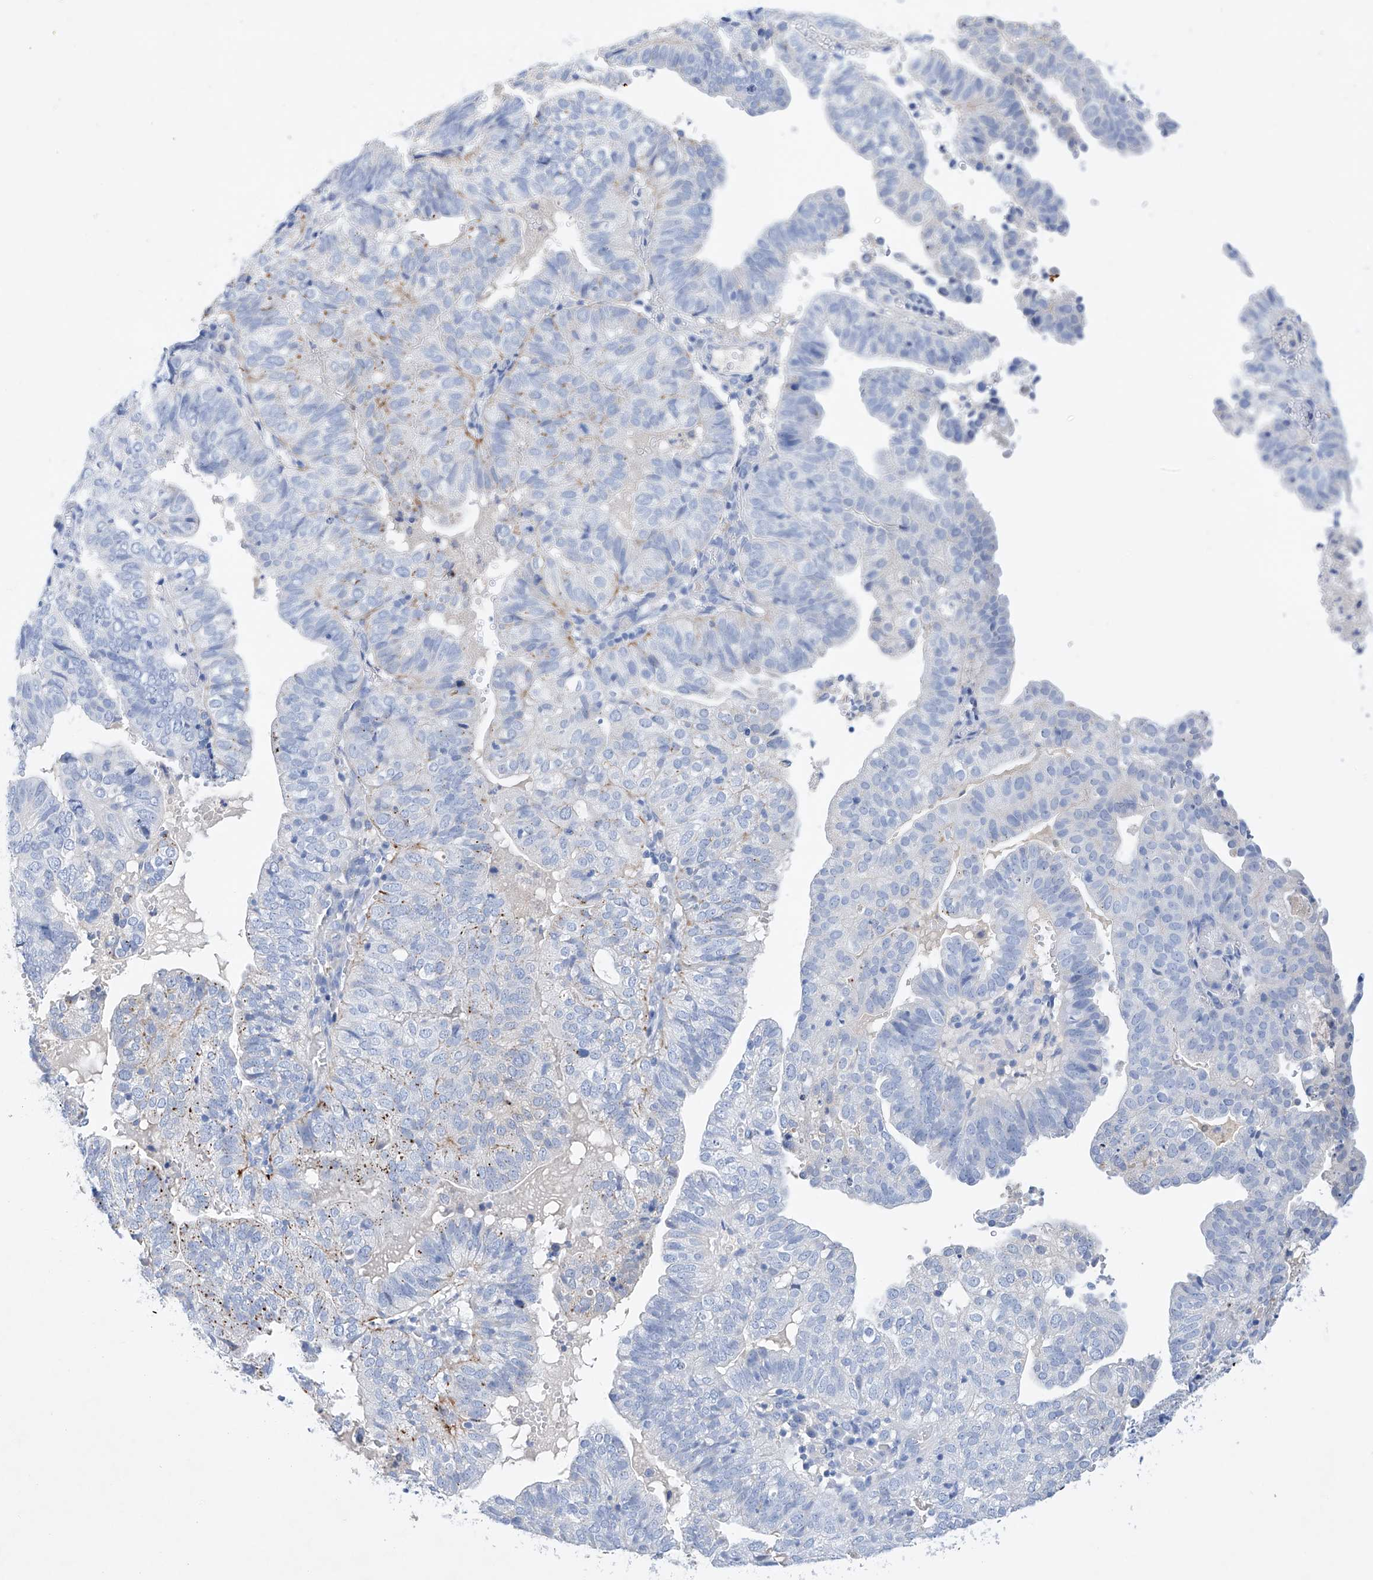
{"staining": {"intensity": "negative", "quantity": "none", "location": "none"}, "tissue": "endometrial cancer", "cell_type": "Tumor cells", "image_type": "cancer", "snomed": [{"axis": "morphology", "description": "Adenocarcinoma, NOS"}, {"axis": "topography", "description": "Uterus"}], "caption": "There is no significant staining in tumor cells of endometrial cancer (adenocarcinoma). (Brightfield microscopy of DAB IHC at high magnification).", "gene": "LURAP1", "patient": {"sex": "female", "age": 77}}